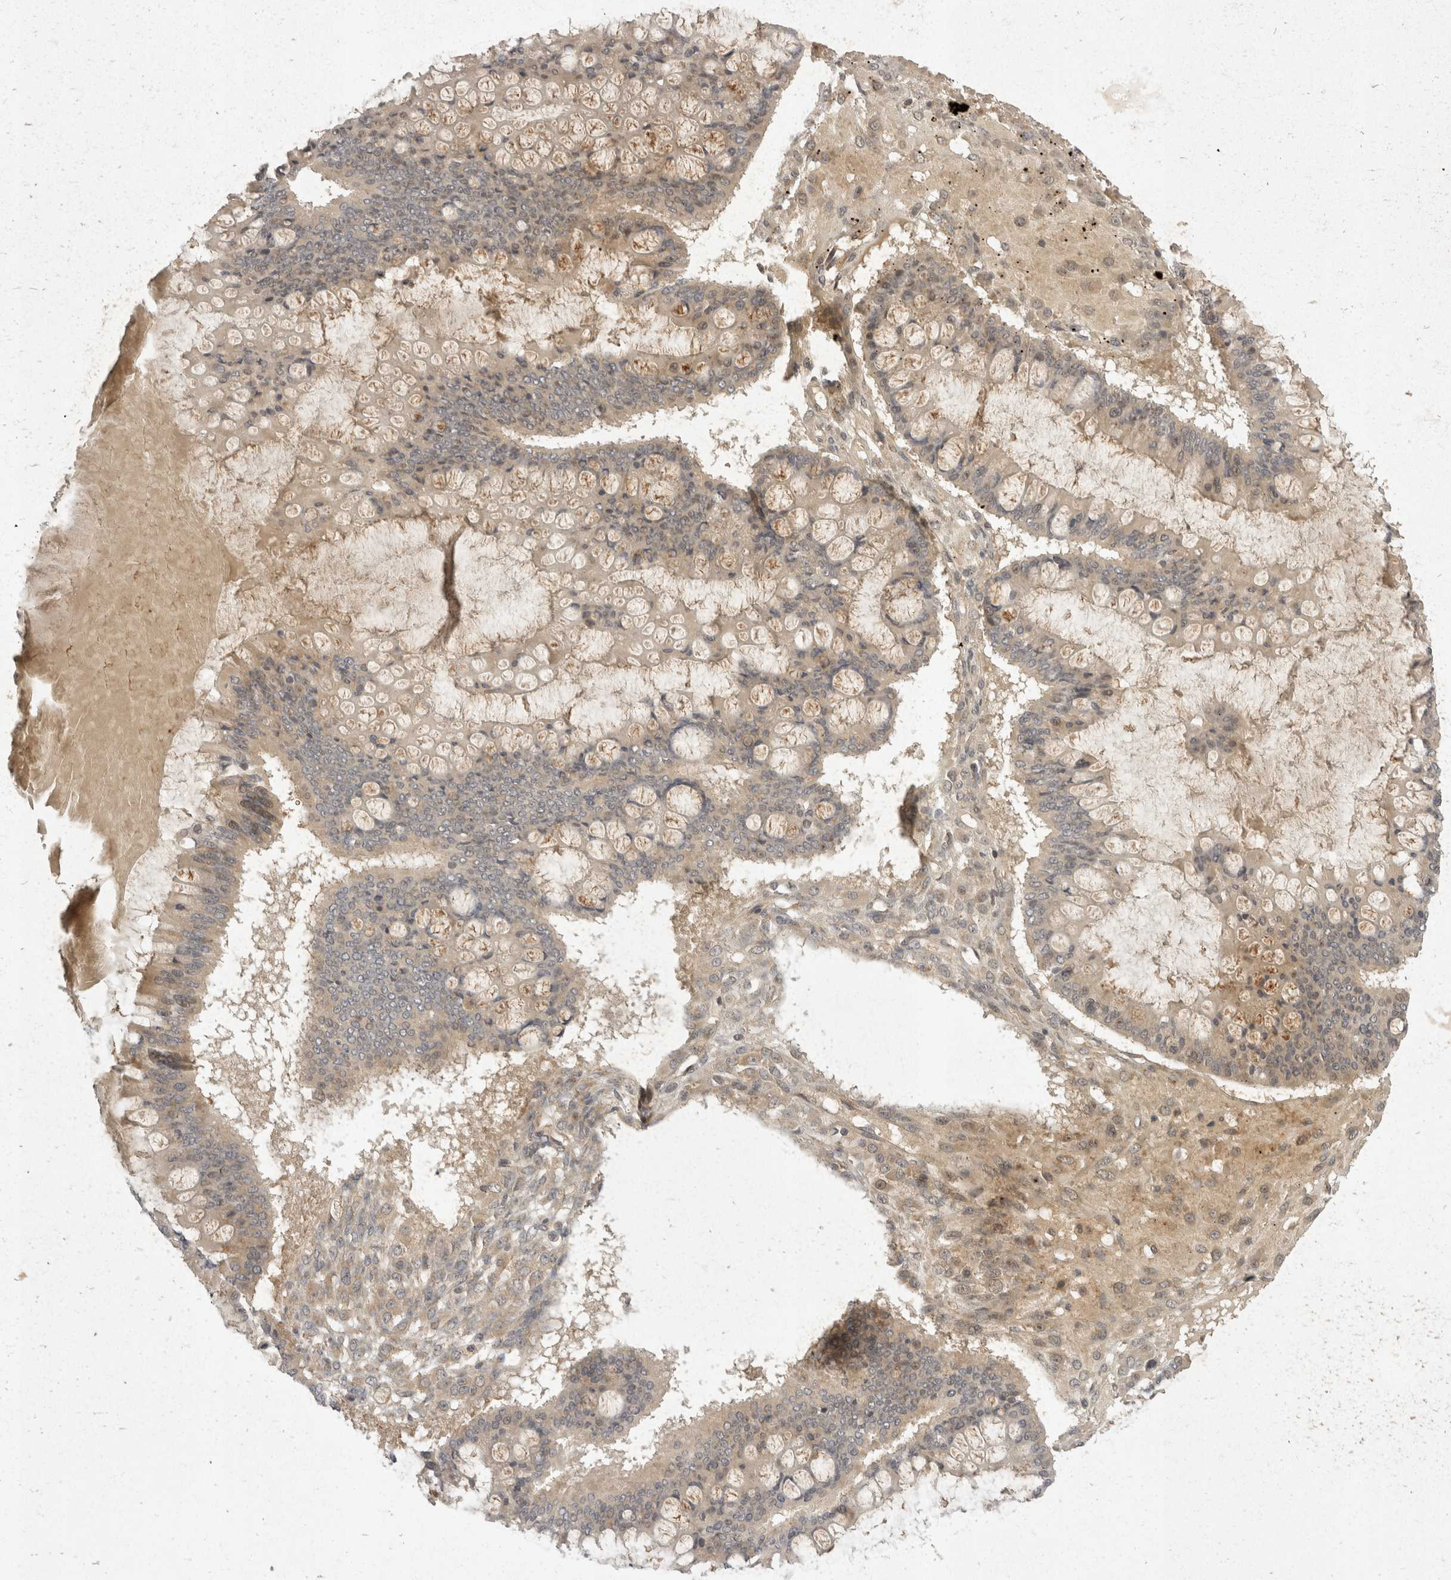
{"staining": {"intensity": "weak", "quantity": "<25%", "location": "cytoplasmic/membranous"}, "tissue": "ovarian cancer", "cell_type": "Tumor cells", "image_type": "cancer", "snomed": [{"axis": "morphology", "description": "Cystadenocarcinoma, mucinous, NOS"}, {"axis": "topography", "description": "Ovary"}], "caption": "The immunohistochemistry (IHC) photomicrograph has no significant positivity in tumor cells of ovarian mucinous cystadenocarcinoma tissue.", "gene": "EIF4G3", "patient": {"sex": "female", "age": 73}}